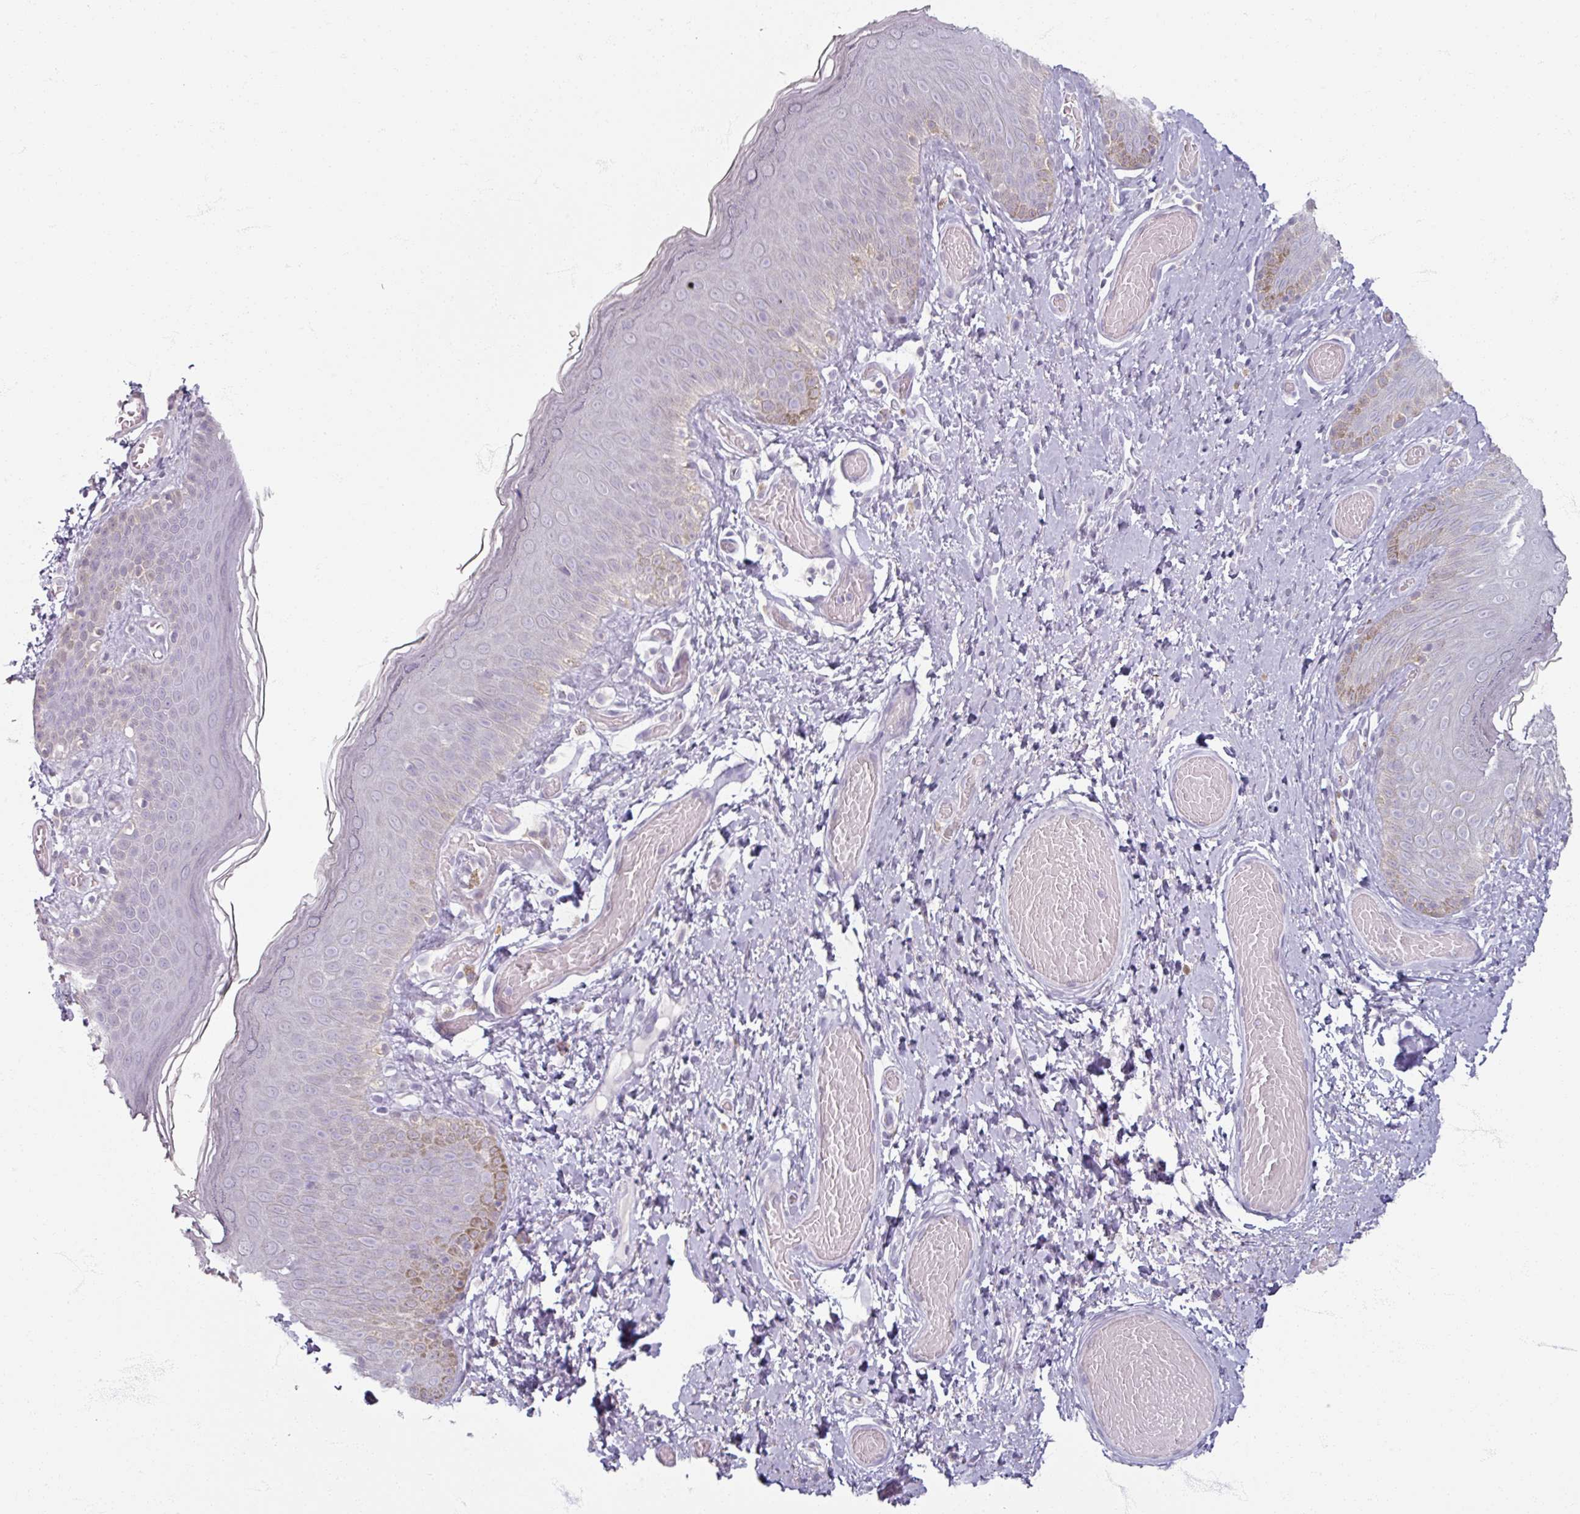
{"staining": {"intensity": "moderate", "quantity": "<25%", "location": "cytoplasmic/membranous"}, "tissue": "skin", "cell_type": "Epidermal cells", "image_type": "normal", "snomed": [{"axis": "morphology", "description": "Normal tissue, NOS"}, {"axis": "topography", "description": "Anal"}], "caption": "Epidermal cells show low levels of moderate cytoplasmic/membranous positivity in about <25% of cells in benign human skin. The staining is performed using DAB (3,3'-diaminobenzidine) brown chromogen to label protein expression. The nuclei are counter-stained blue using hematoxylin.", "gene": "SOX11", "patient": {"sex": "female", "age": 40}}